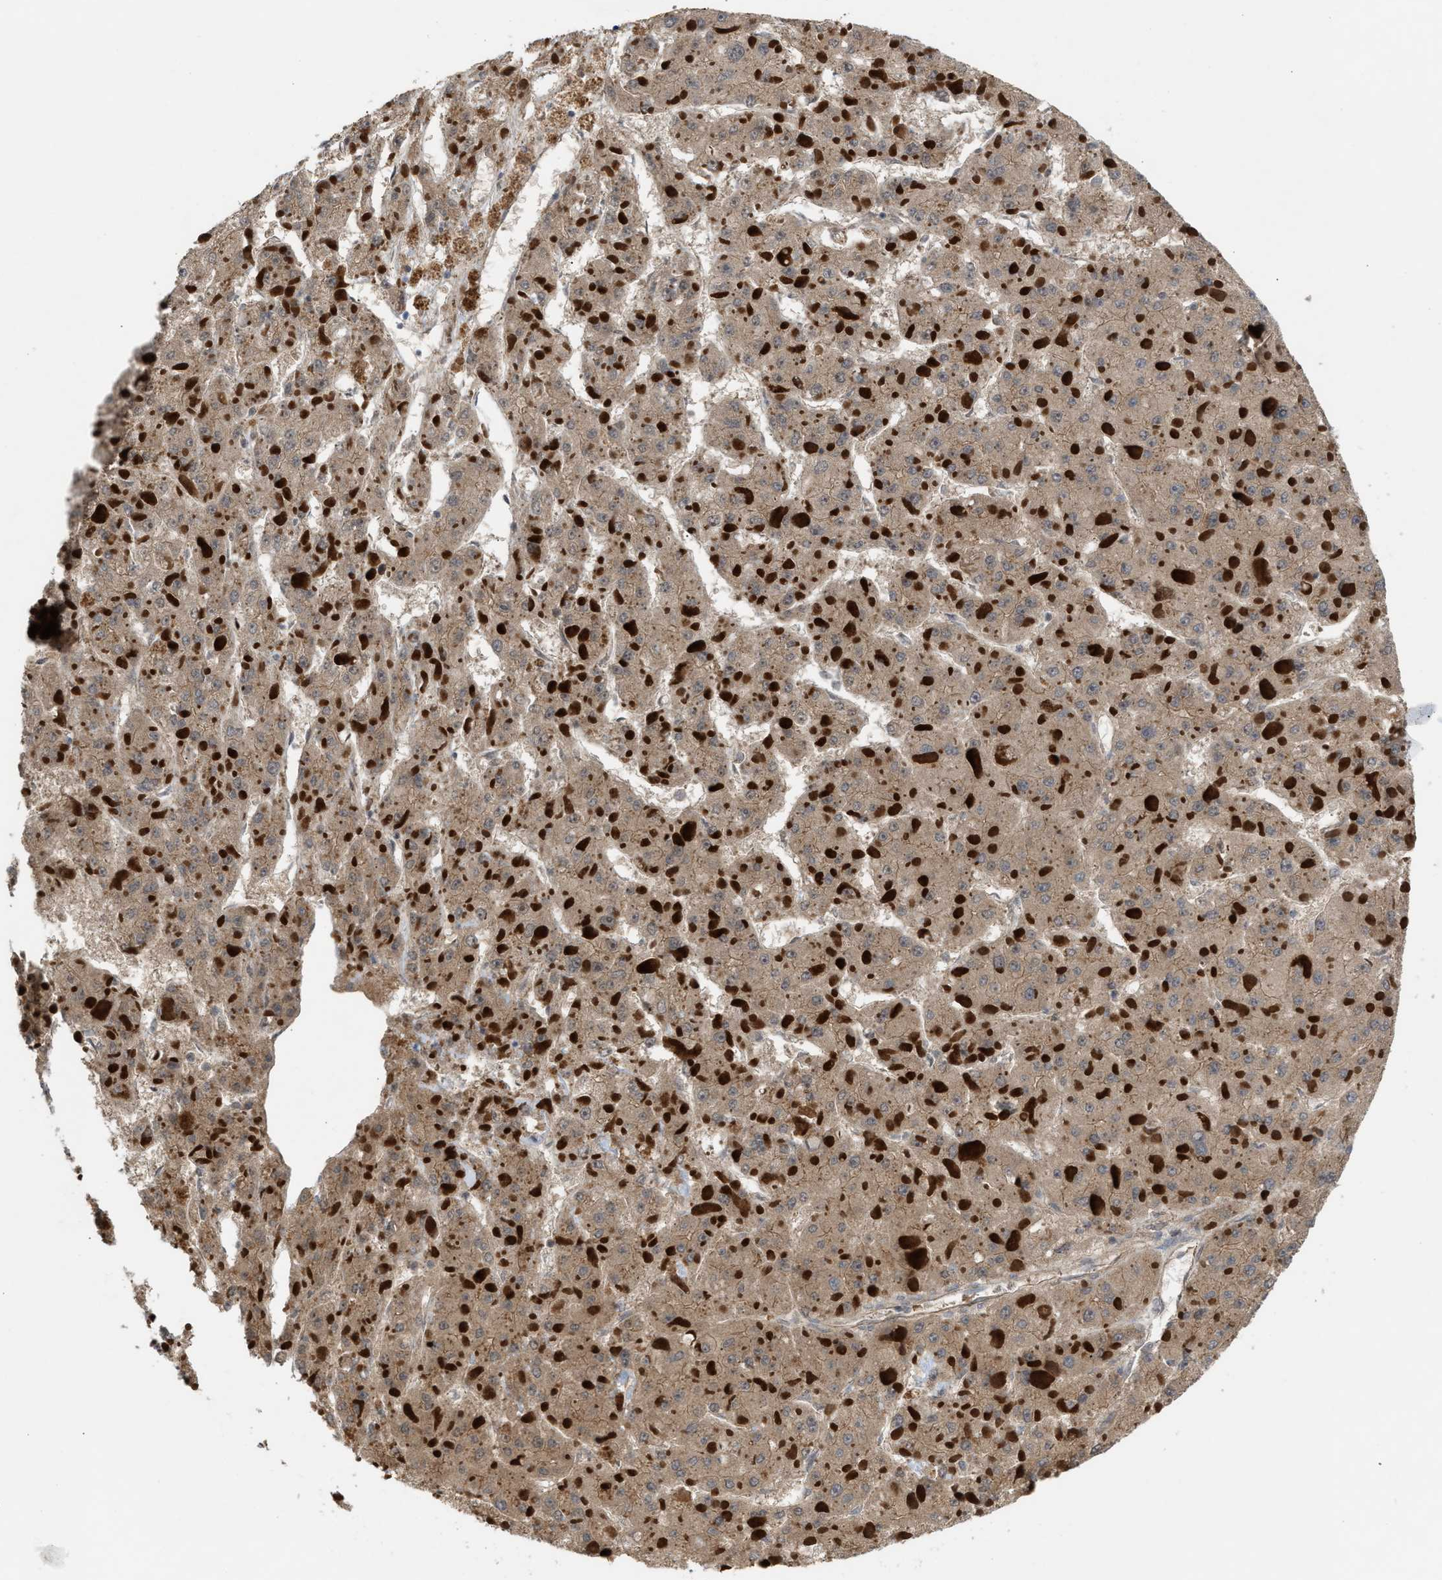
{"staining": {"intensity": "weak", "quantity": ">75%", "location": "cytoplasmic/membranous"}, "tissue": "liver cancer", "cell_type": "Tumor cells", "image_type": "cancer", "snomed": [{"axis": "morphology", "description": "Carcinoma, Hepatocellular, NOS"}, {"axis": "topography", "description": "Liver"}], "caption": "The image reveals staining of liver cancer, revealing weak cytoplasmic/membranous protein positivity (brown color) within tumor cells. The staining was performed using DAB (3,3'-diaminobenzidine), with brown indicating positive protein expression. Nuclei are stained blue with hematoxylin.", "gene": "OXSM", "patient": {"sex": "female", "age": 73}}